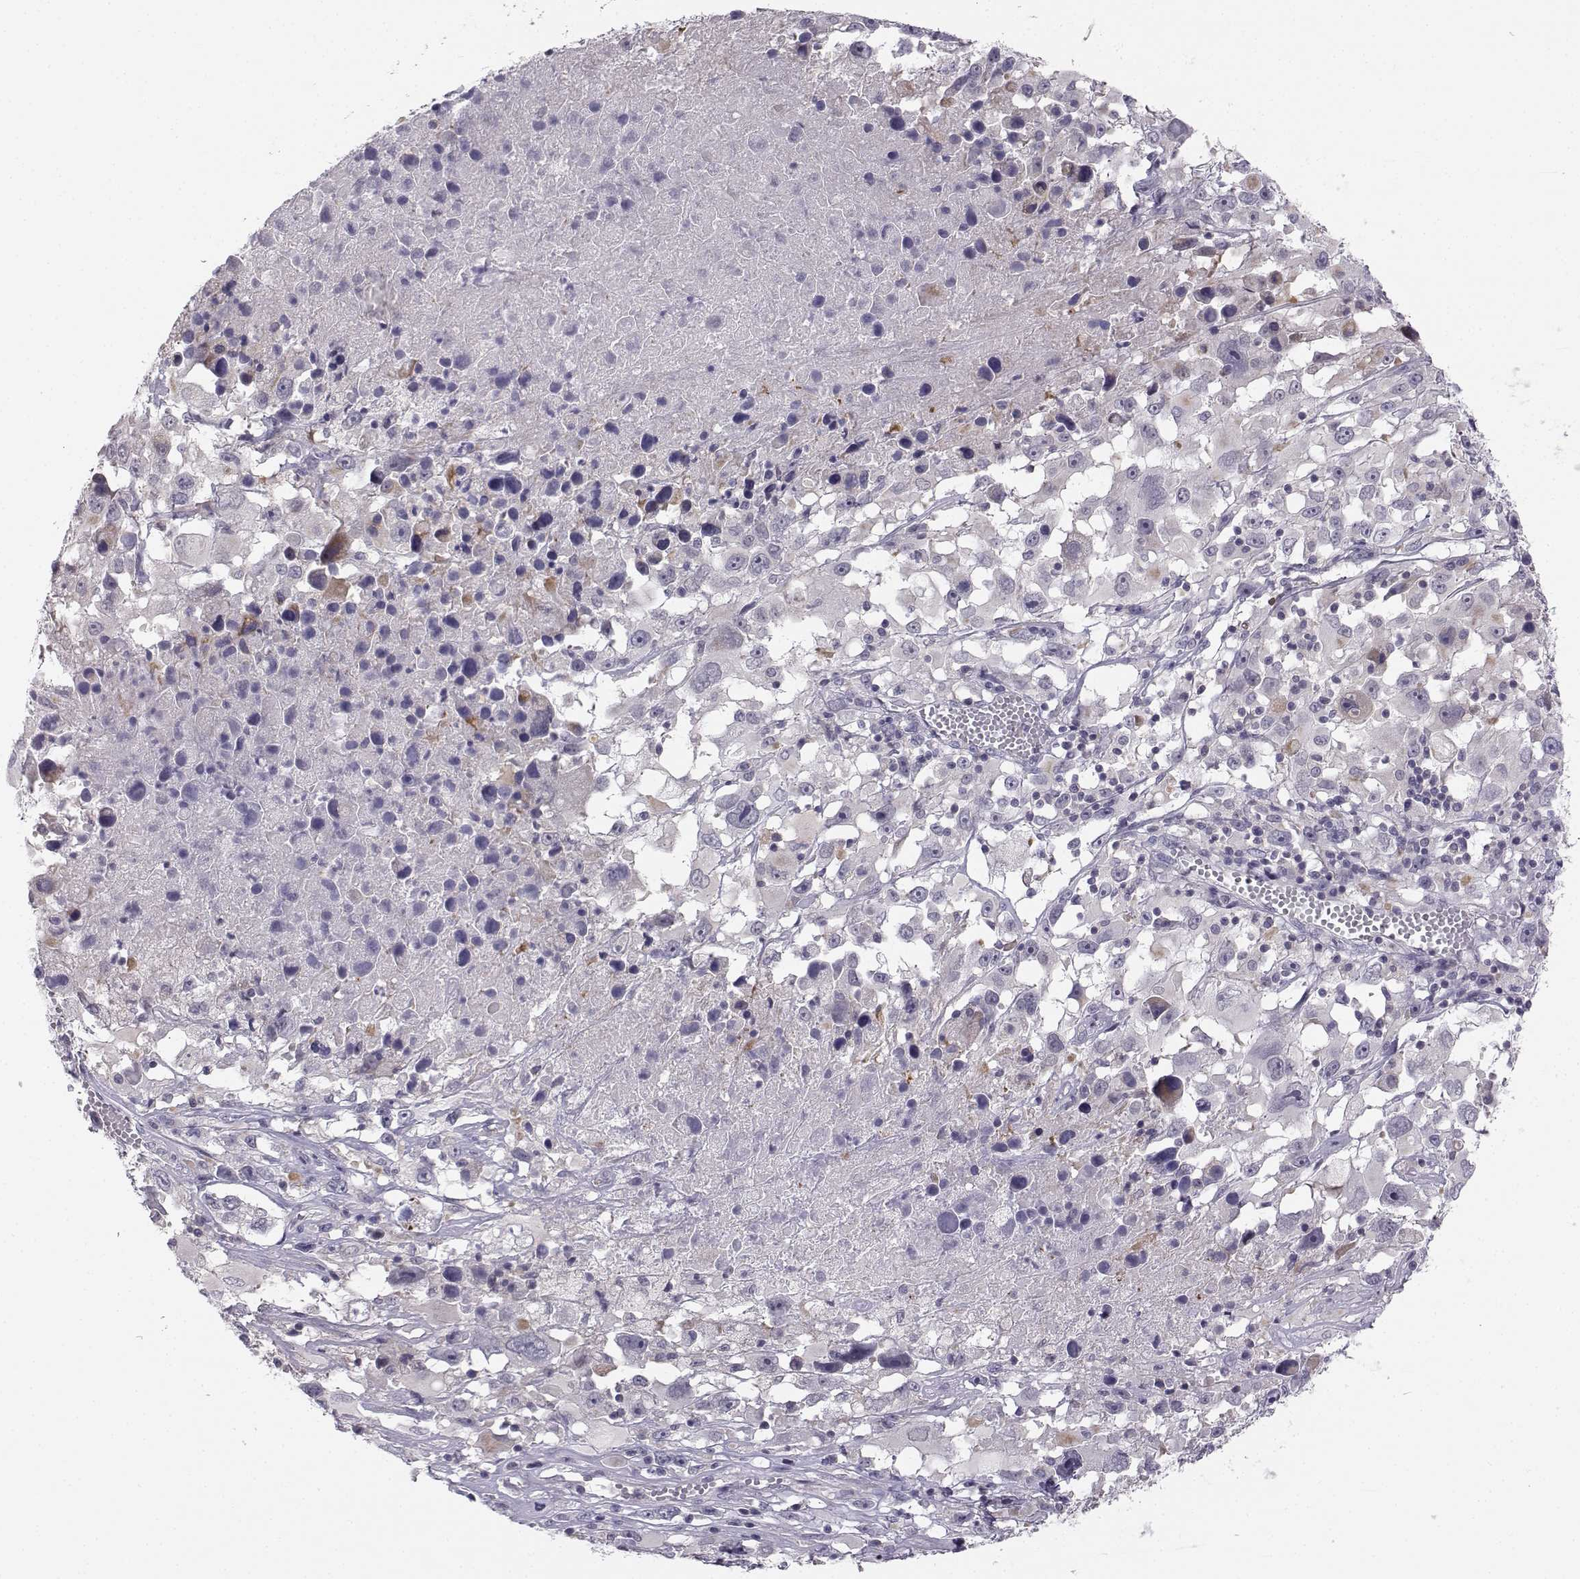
{"staining": {"intensity": "weak", "quantity": "<25%", "location": "cytoplasmic/membranous"}, "tissue": "melanoma", "cell_type": "Tumor cells", "image_type": "cancer", "snomed": [{"axis": "morphology", "description": "Malignant melanoma, Metastatic site"}, {"axis": "topography", "description": "Soft tissue"}], "caption": "The micrograph displays no staining of tumor cells in melanoma.", "gene": "MROH7", "patient": {"sex": "male", "age": 50}}